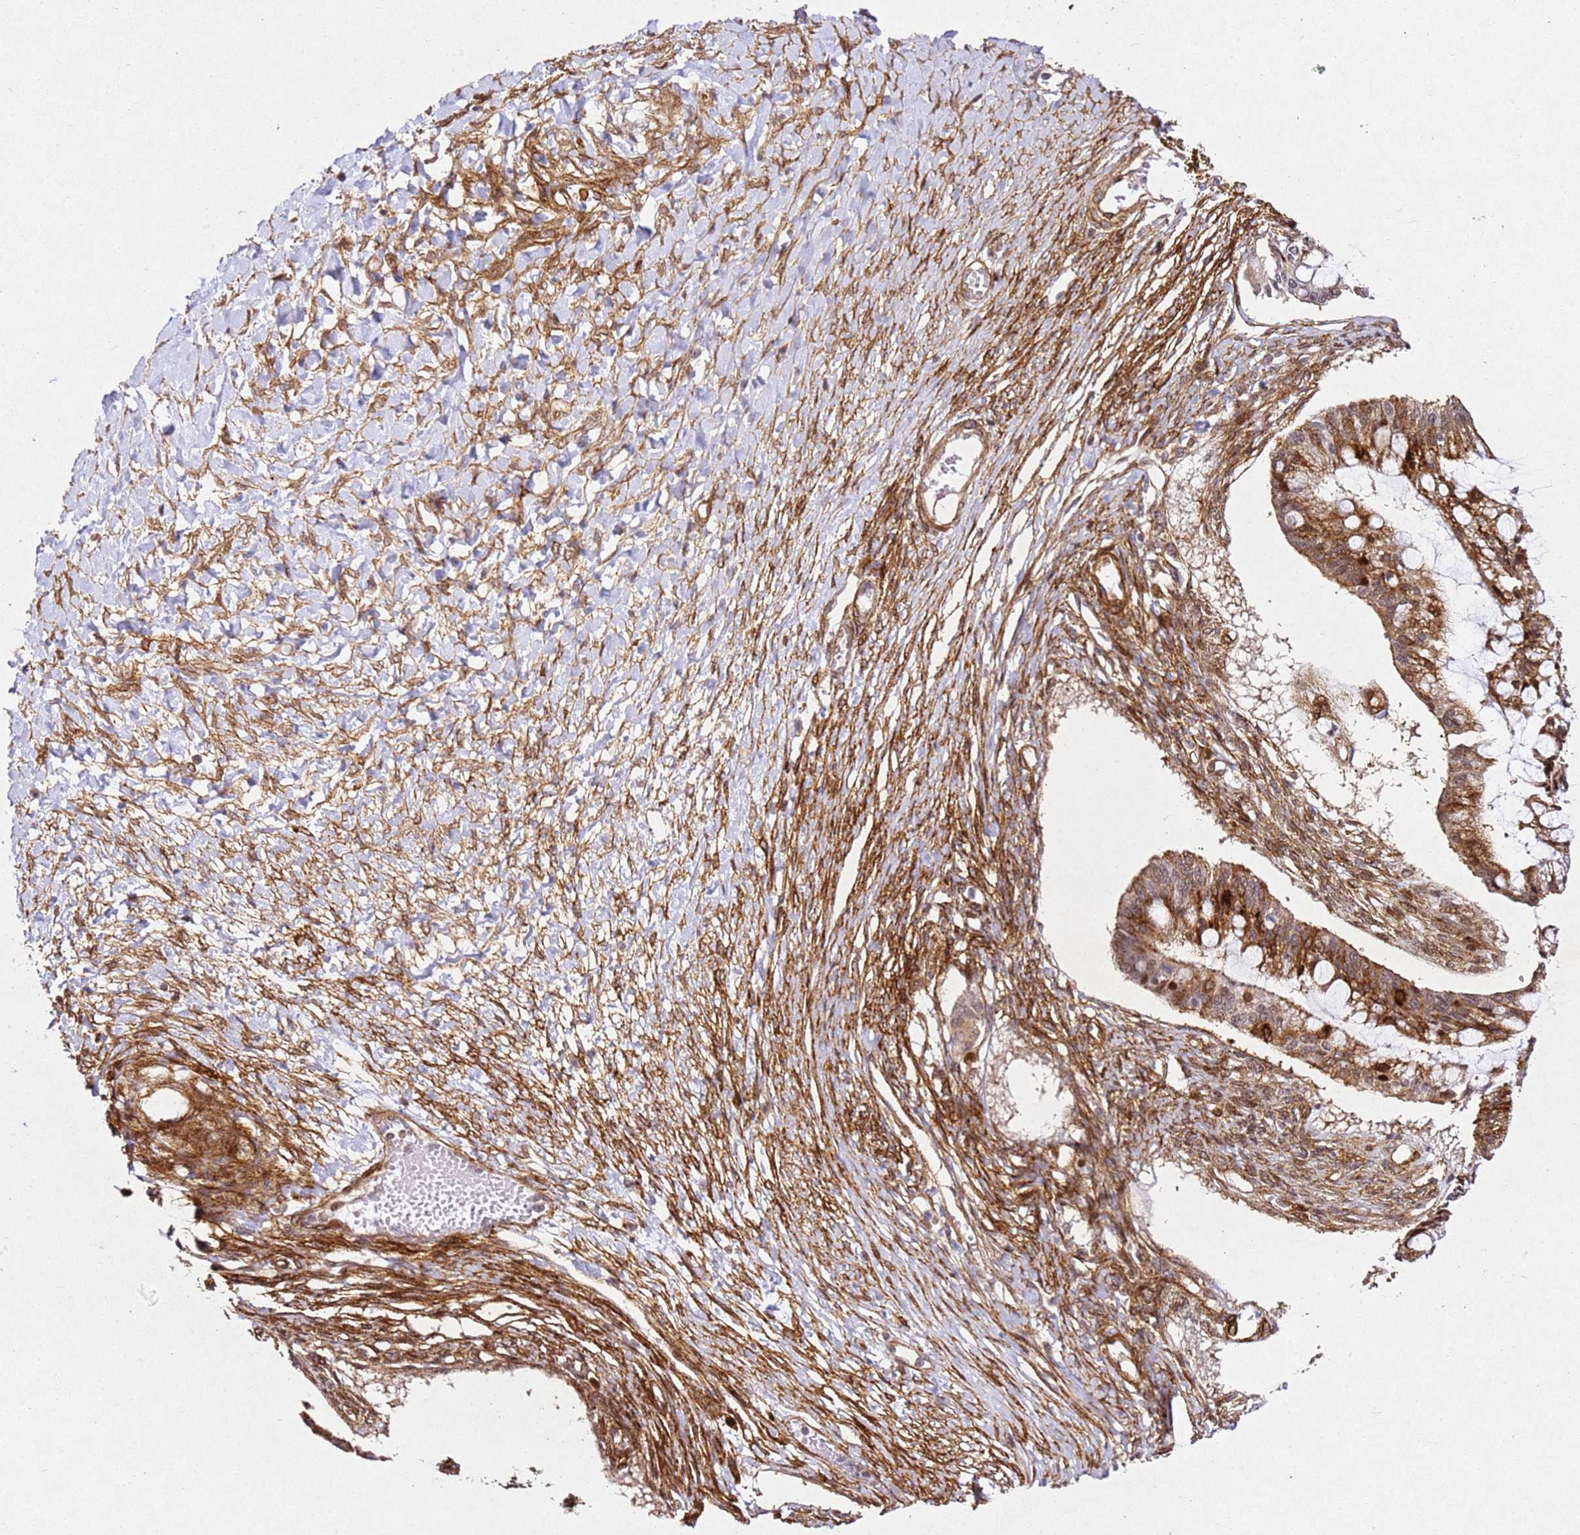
{"staining": {"intensity": "moderate", "quantity": ">75%", "location": "cytoplasmic/membranous,nuclear"}, "tissue": "ovarian cancer", "cell_type": "Tumor cells", "image_type": "cancer", "snomed": [{"axis": "morphology", "description": "Cystadenocarcinoma, mucinous, NOS"}, {"axis": "topography", "description": "Ovary"}], "caption": "Moderate cytoplasmic/membranous and nuclear protein expression is appreciated in approximately >75% of tumor cells in ovarian cancer (mucinous cystadenocarcinoma).", "gene": "ZNF296", "patient": {"sex": "female", "age": 73}}